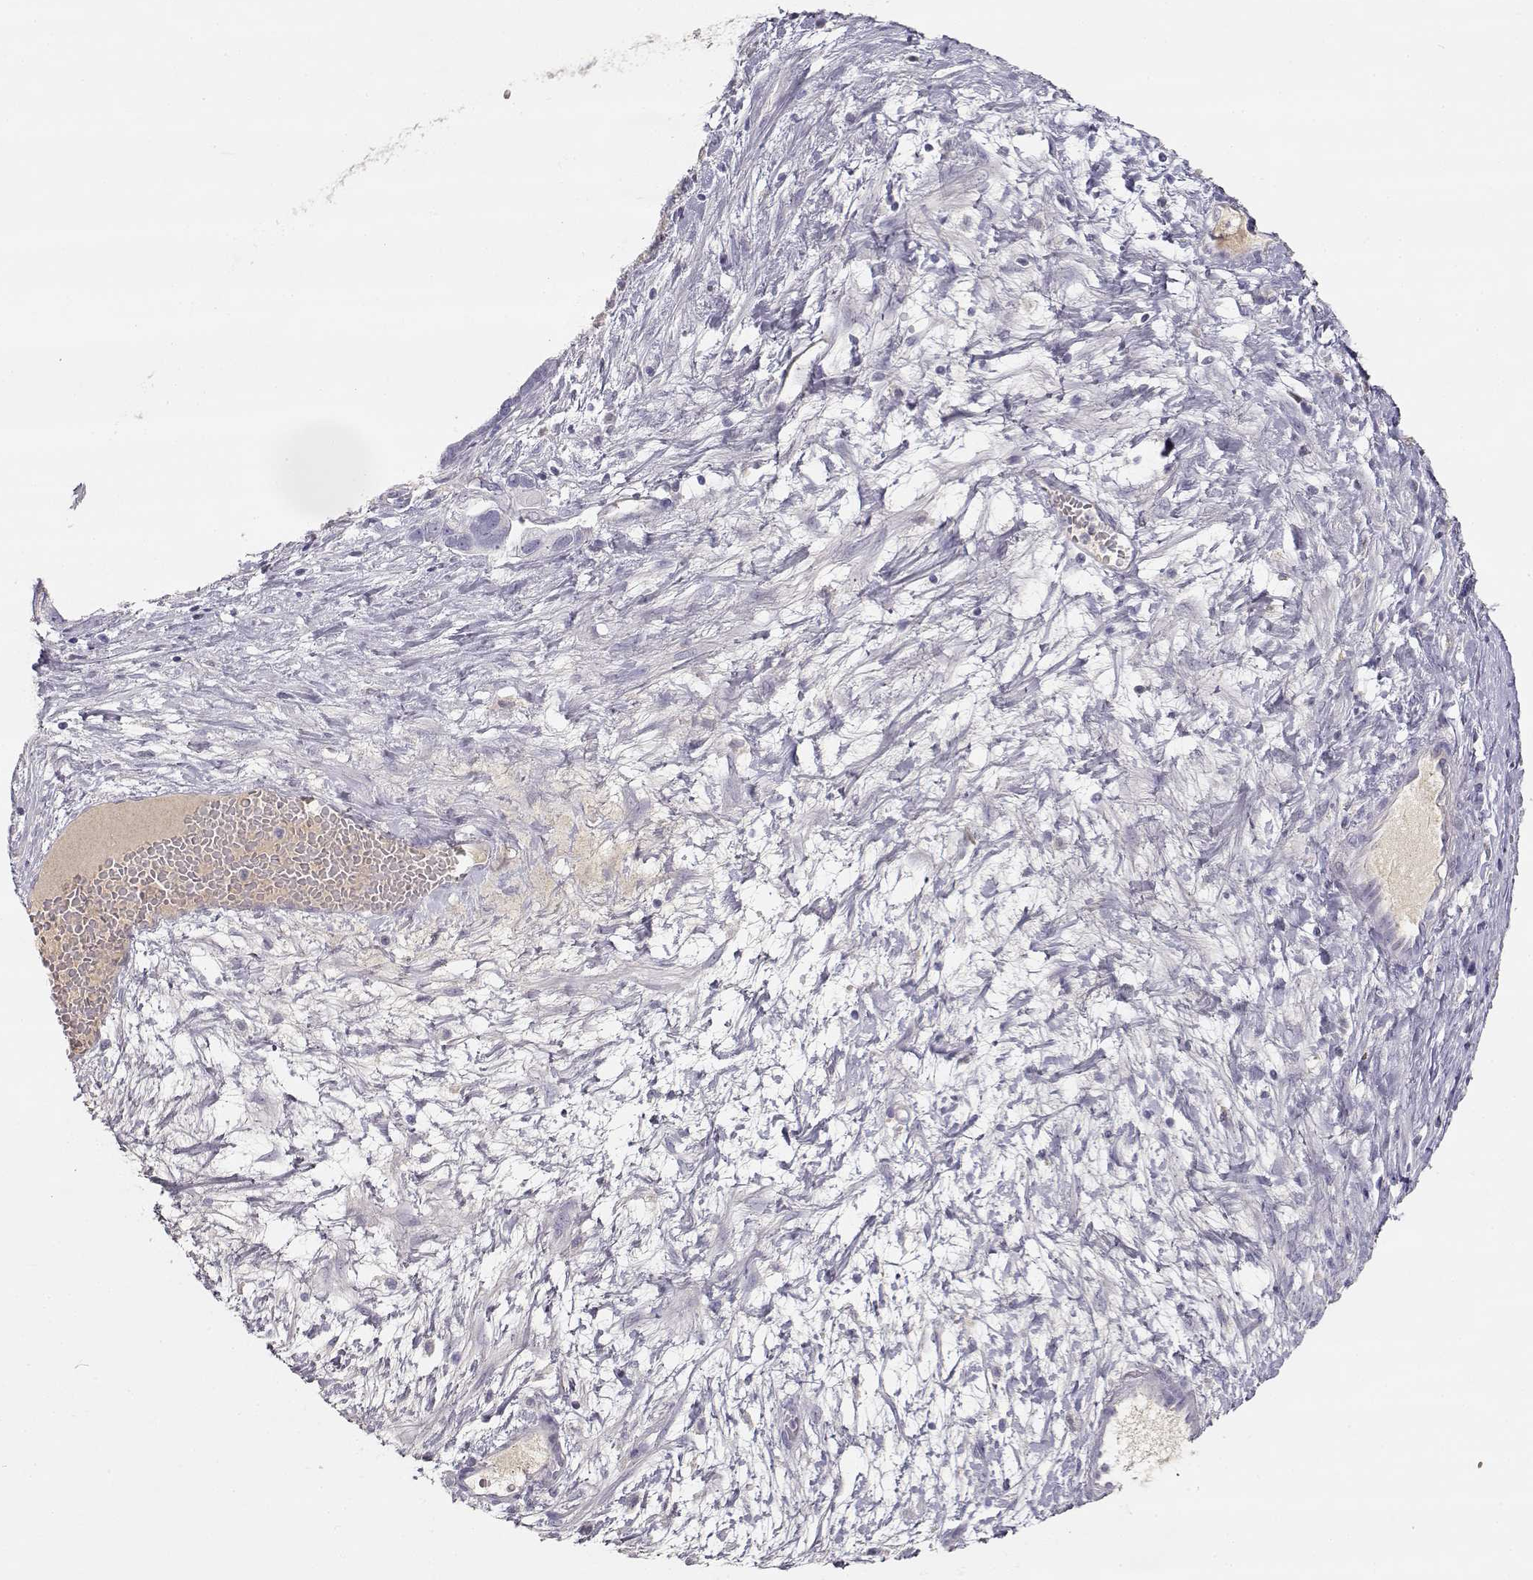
{"staining": {"intensity": "negative", "quantity": "none", "location": "none"}, "tissue": "ovarian cancer", "cell_type": "Tumor cells", "image_type": "cancer", "snomed": [{"axis": "morphology", "description": "Cystadenocarcinoma, serous, NOS"}, {"axis": "topography", "description": "Ovary"}], "caption": "The image reveals no staining of tumor cells in ovarian cancer (serous cystadenocarcinoma). The staining was performed using DAB to visualize the protein expression in brown, while the nuclei were stained in blue with hematoxylin (Magnification: 20x).", "gene": "SLCO6A1", "patient": {"sex": "female", "age": 54}}